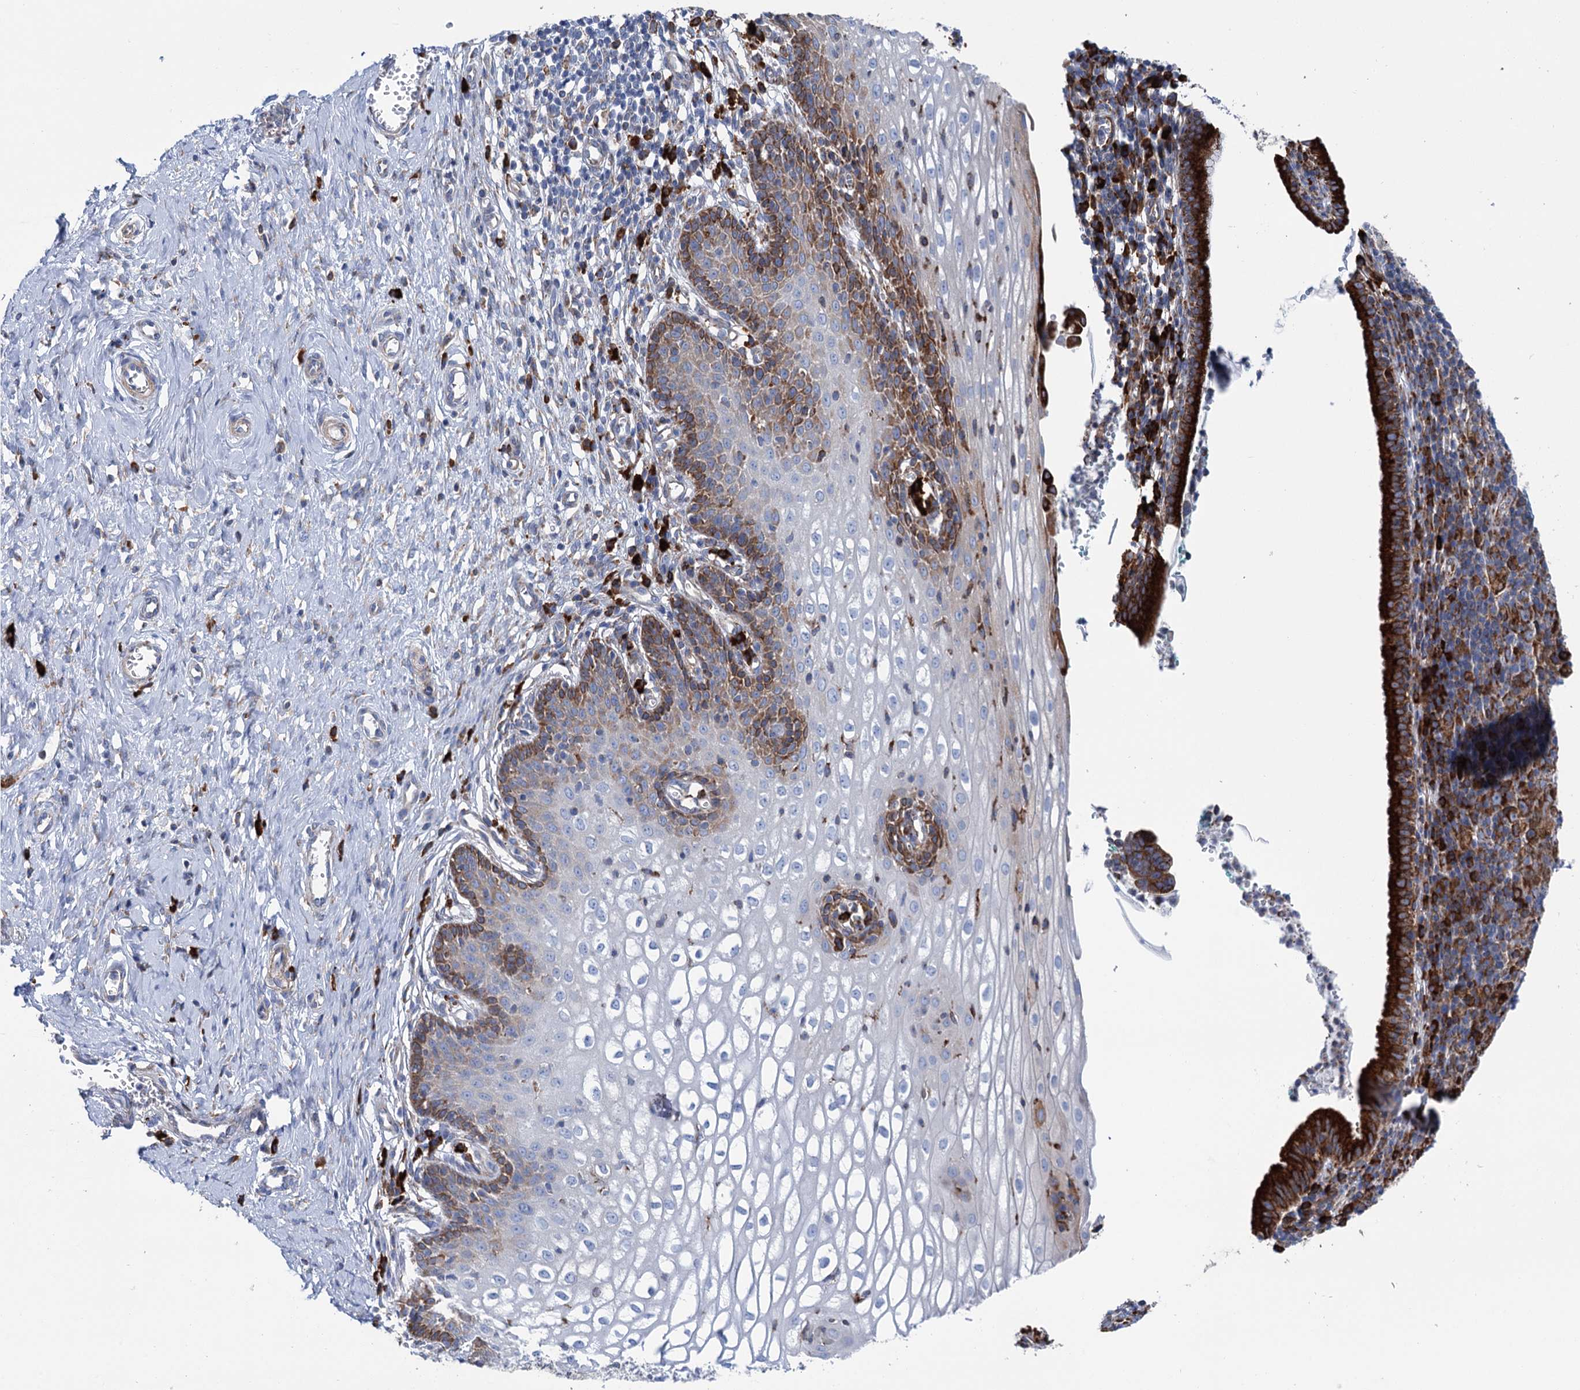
{"staining": {"intensity": "moderate", "quantity": "<25%", "location": "cytoplasmic/membranous"}, "tissue": "cervix", "cell_type": "Glandular cells", "image_type": "normal", "snomed": [{"axis": "morphology", "description": "Normal tissue, NOS"}, {"axis": "morphology", "description": "Adenocarcinoma, NOS"}, {"axis": "topography", "description": "Cervix"}], "caption": "Cervix stained for a protein (brown) demonstrates moderate cytoplasmic/membranous positive positivity in approximately <25% of glandular cells.", "gene": "SHE", "patient": {"sex": "female", "age": 29}}